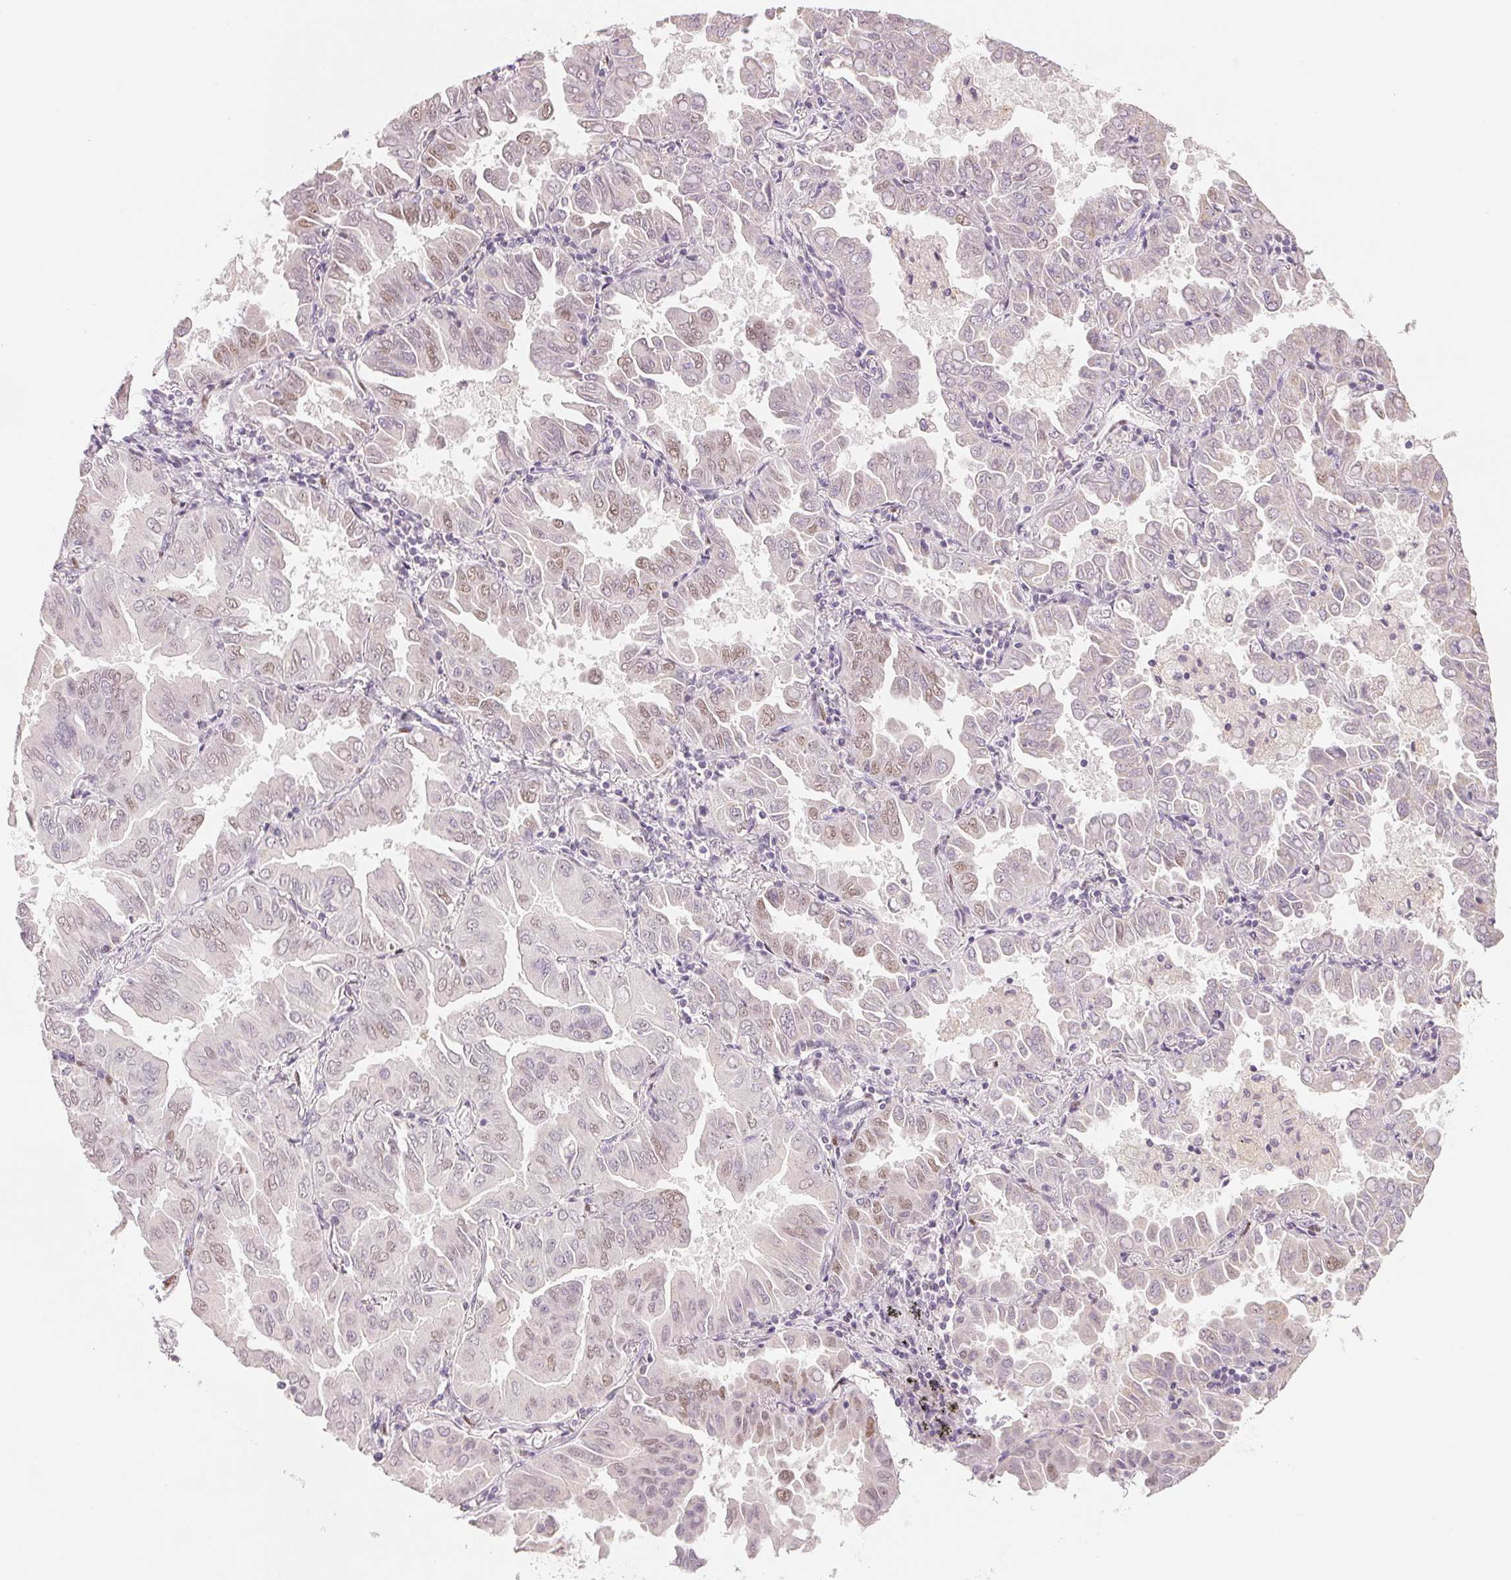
{"staining": {"intensity": "weak", "quantity": "25%-75%", "location": "nuclear"}, "tissue": "lung cancer", "cell_type": "Tumor cells", "image_type": "cancer", "snomed": [{"axis": "morphology", "description": "Adenocarcinoma, NOS"}, {"axis": "topography", "description": "Lung"}], "caption": "The histopathology image displays staining of lung cancer, revealing weak nuclear protein staining (brown color) within tumor cells.", "gene": "SMARCD3", "patient": {"sex": "male", "age": 64}}